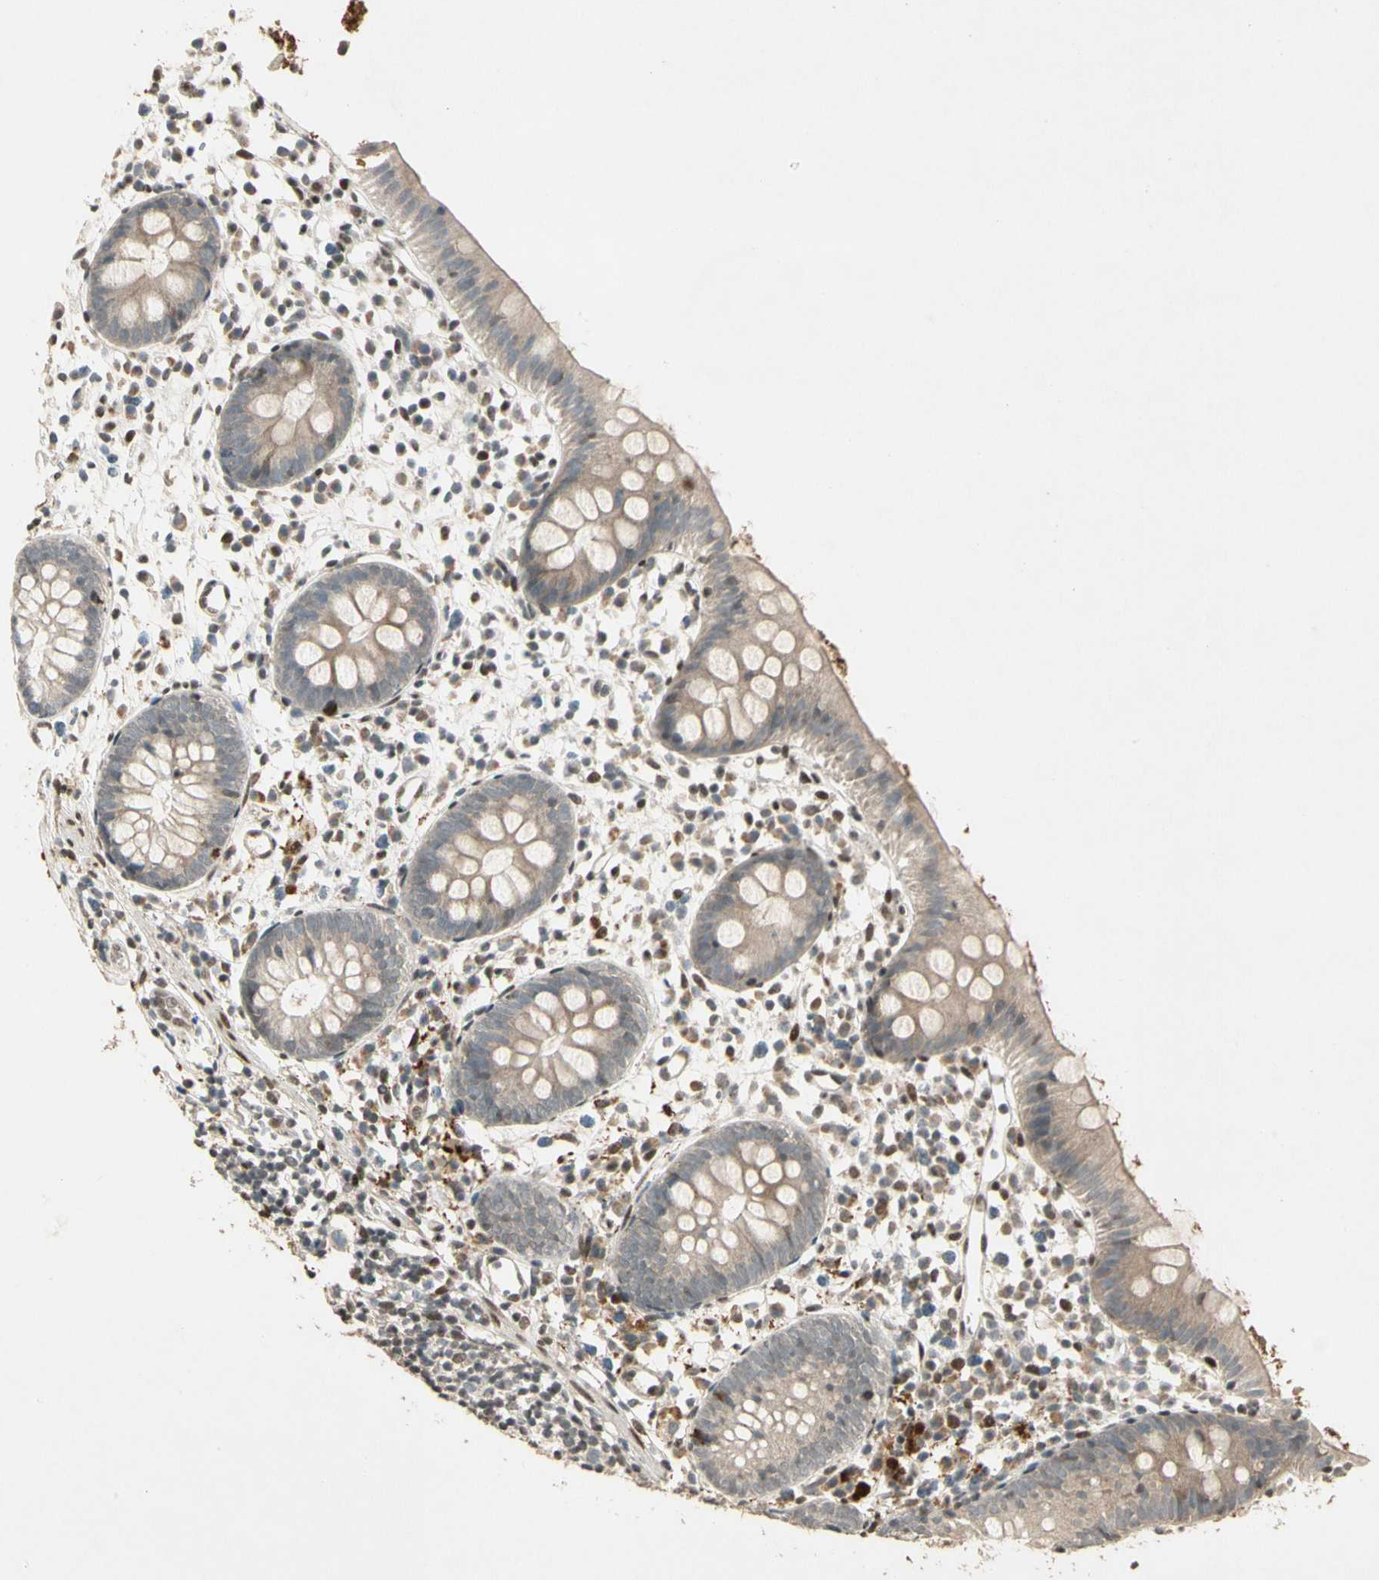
{"staining": {"intensity": "weak", "quantity": "25%-75%", "location": "cytoplasmic/membranous"}, "tissue": "appendix", "cell_type": "Glandular cells", "image_type": "normal", "snomed": [{"axis": "morphology", "description": "Normal tissue, NOS"}, {"axis": "topography", "description": "Appendix"}], "caption": "About 25%-75% of glandular cells in normal appendix demonstrate weak cytoplasmic/membranous protein expression as visualized by brown immunohistochemical staining.", "gene": "ZBTB4", "patient": {"sex": "female", "age": 20}}